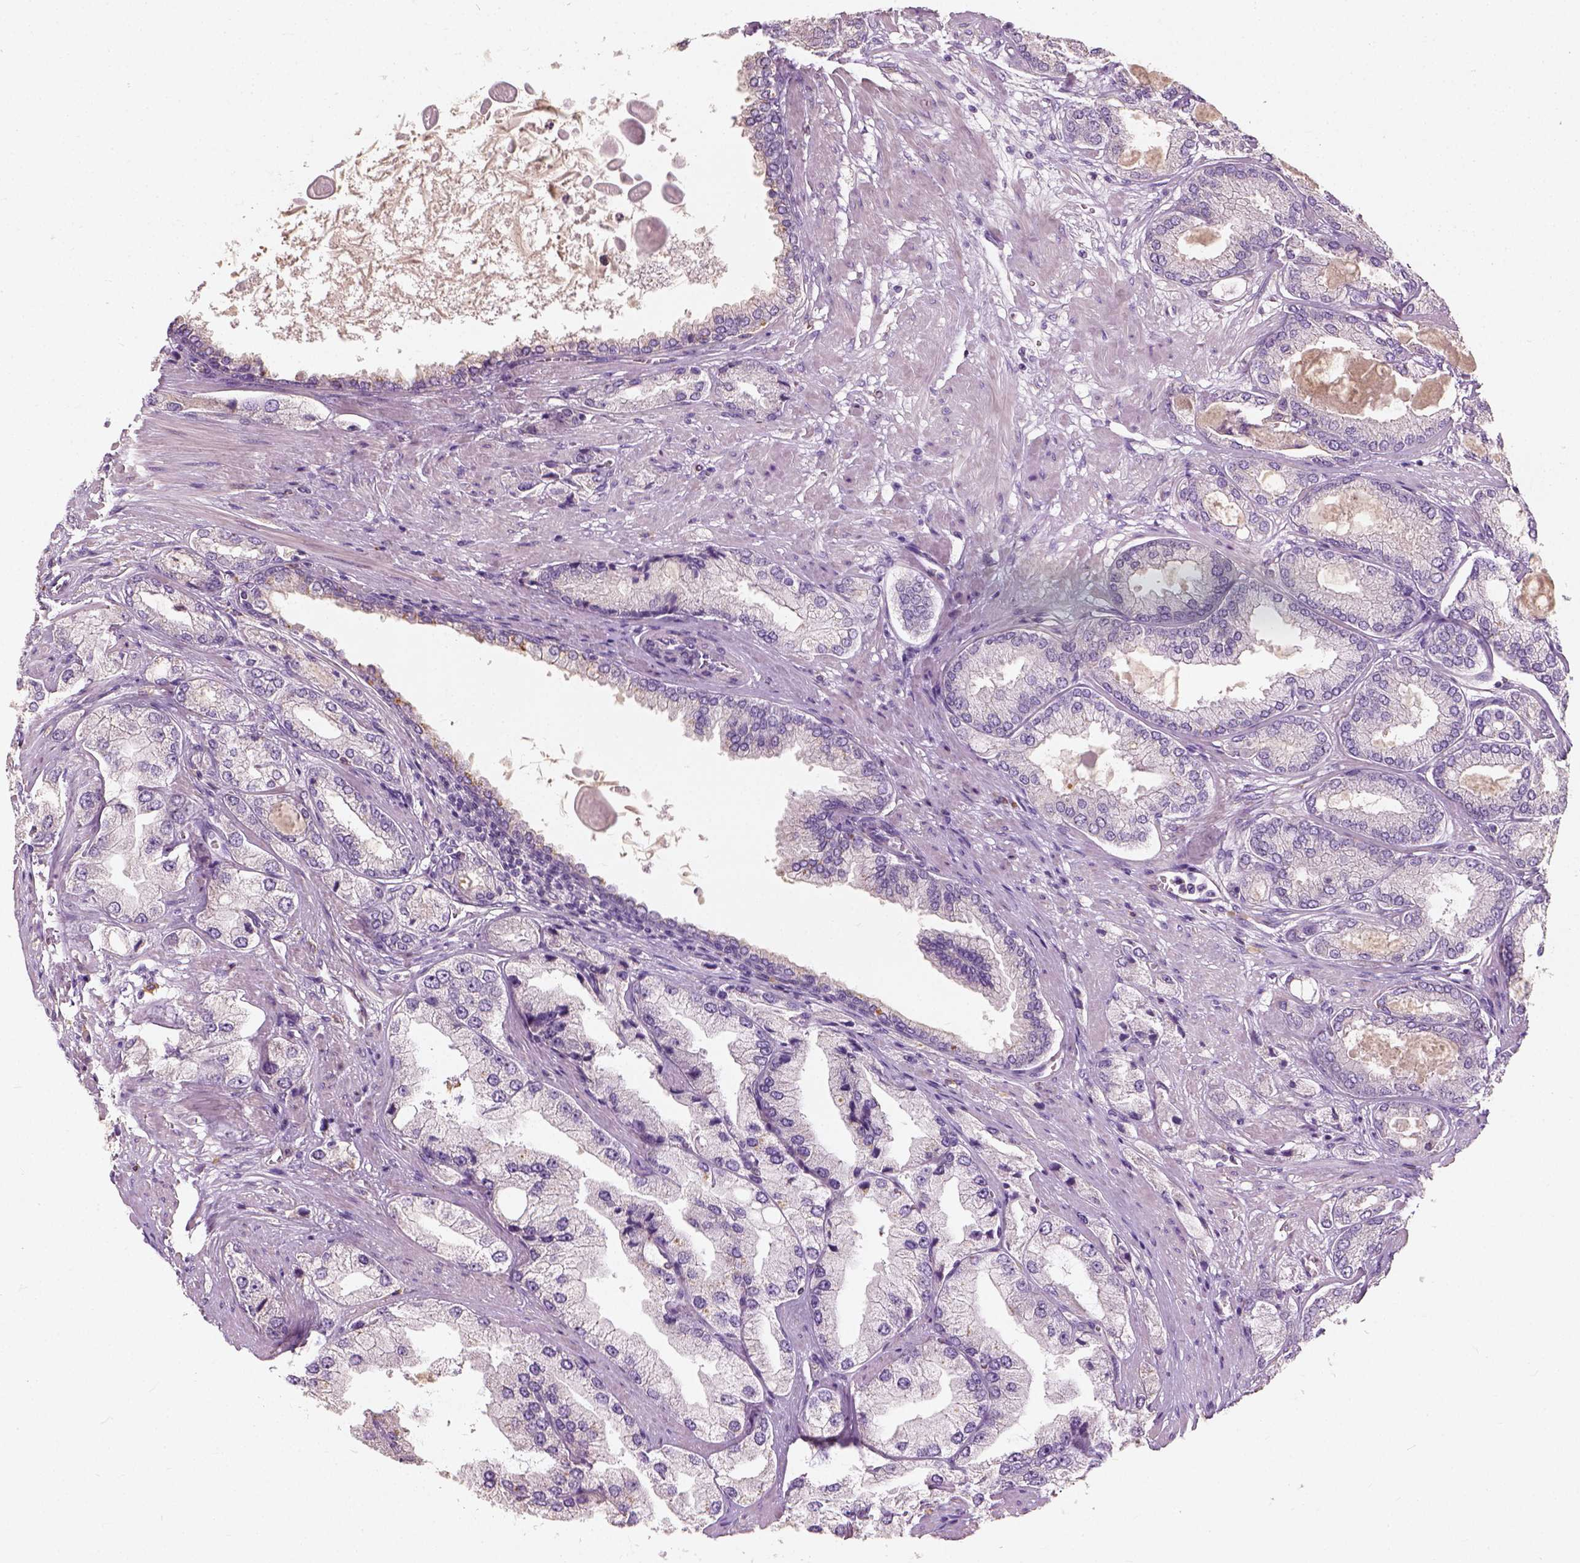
{"staining": {"intensity": "negative", "quantity": "none", "location": "none"}, "tissue": "prostate cancer", "cell_type": "Tumor cells", "image_type": "cancer", "snomed": [{"axis": "morphology", "description": "Adenocarcinoma, High grade"}, {"axis": "topography", "description": "Prostate"}], "caption": "Immunohistochemistry histopathology image of human prostate cancer (adenocarcinoma (high-grade)) stained for a protein (brown), which reveals no staining in tumor cells.", "gene": "DHCR24", "patient": {"sex": "male", "age": 68}}